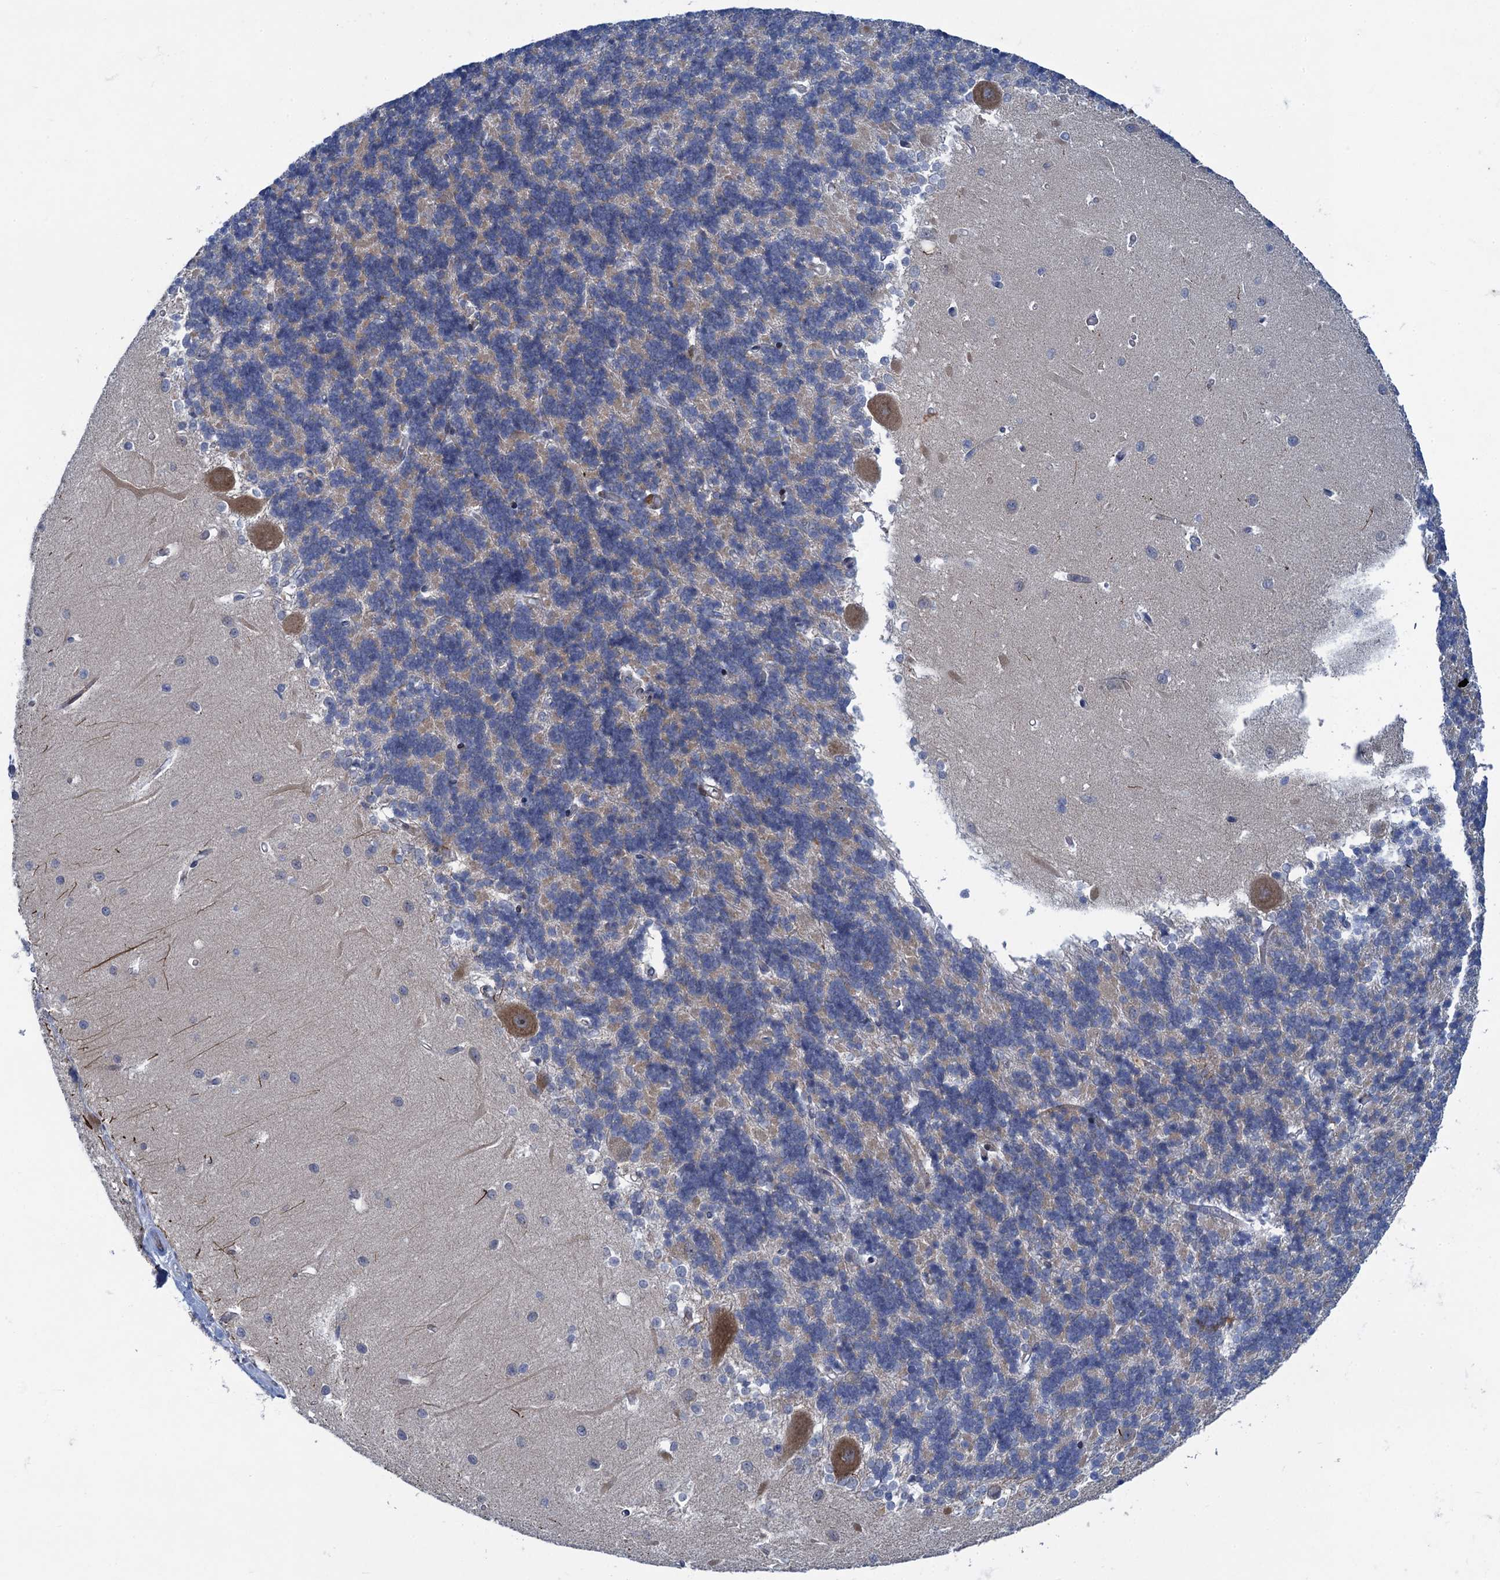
{"staining": {"intensity": "weak", "quantity": "<25%", "location": "cytoplasmic/membranous"}, "tissue": "cerebellum", "cell_type": "Cells in granular layer", "image_type": "normal", "snomed": [{"axis": "morphology", "description": "Normal tissue, NOS"}, {"axis": "topography", "description": "Cerebellum"}], "caption": "A high-resolution histopathology image shows IHC staining of unremarkable cerebellum, which exhibits no significant staining in cells in granular layer. The staining was performed using DAB (3,3'-diaminobenzidine) to visualize the protein expression in brown, while the nuclei were stained in blue with hematoxylin (Magnification: 20x).", "gene": "QPCTL", "patient": {"sex": "male", "age": 37}}